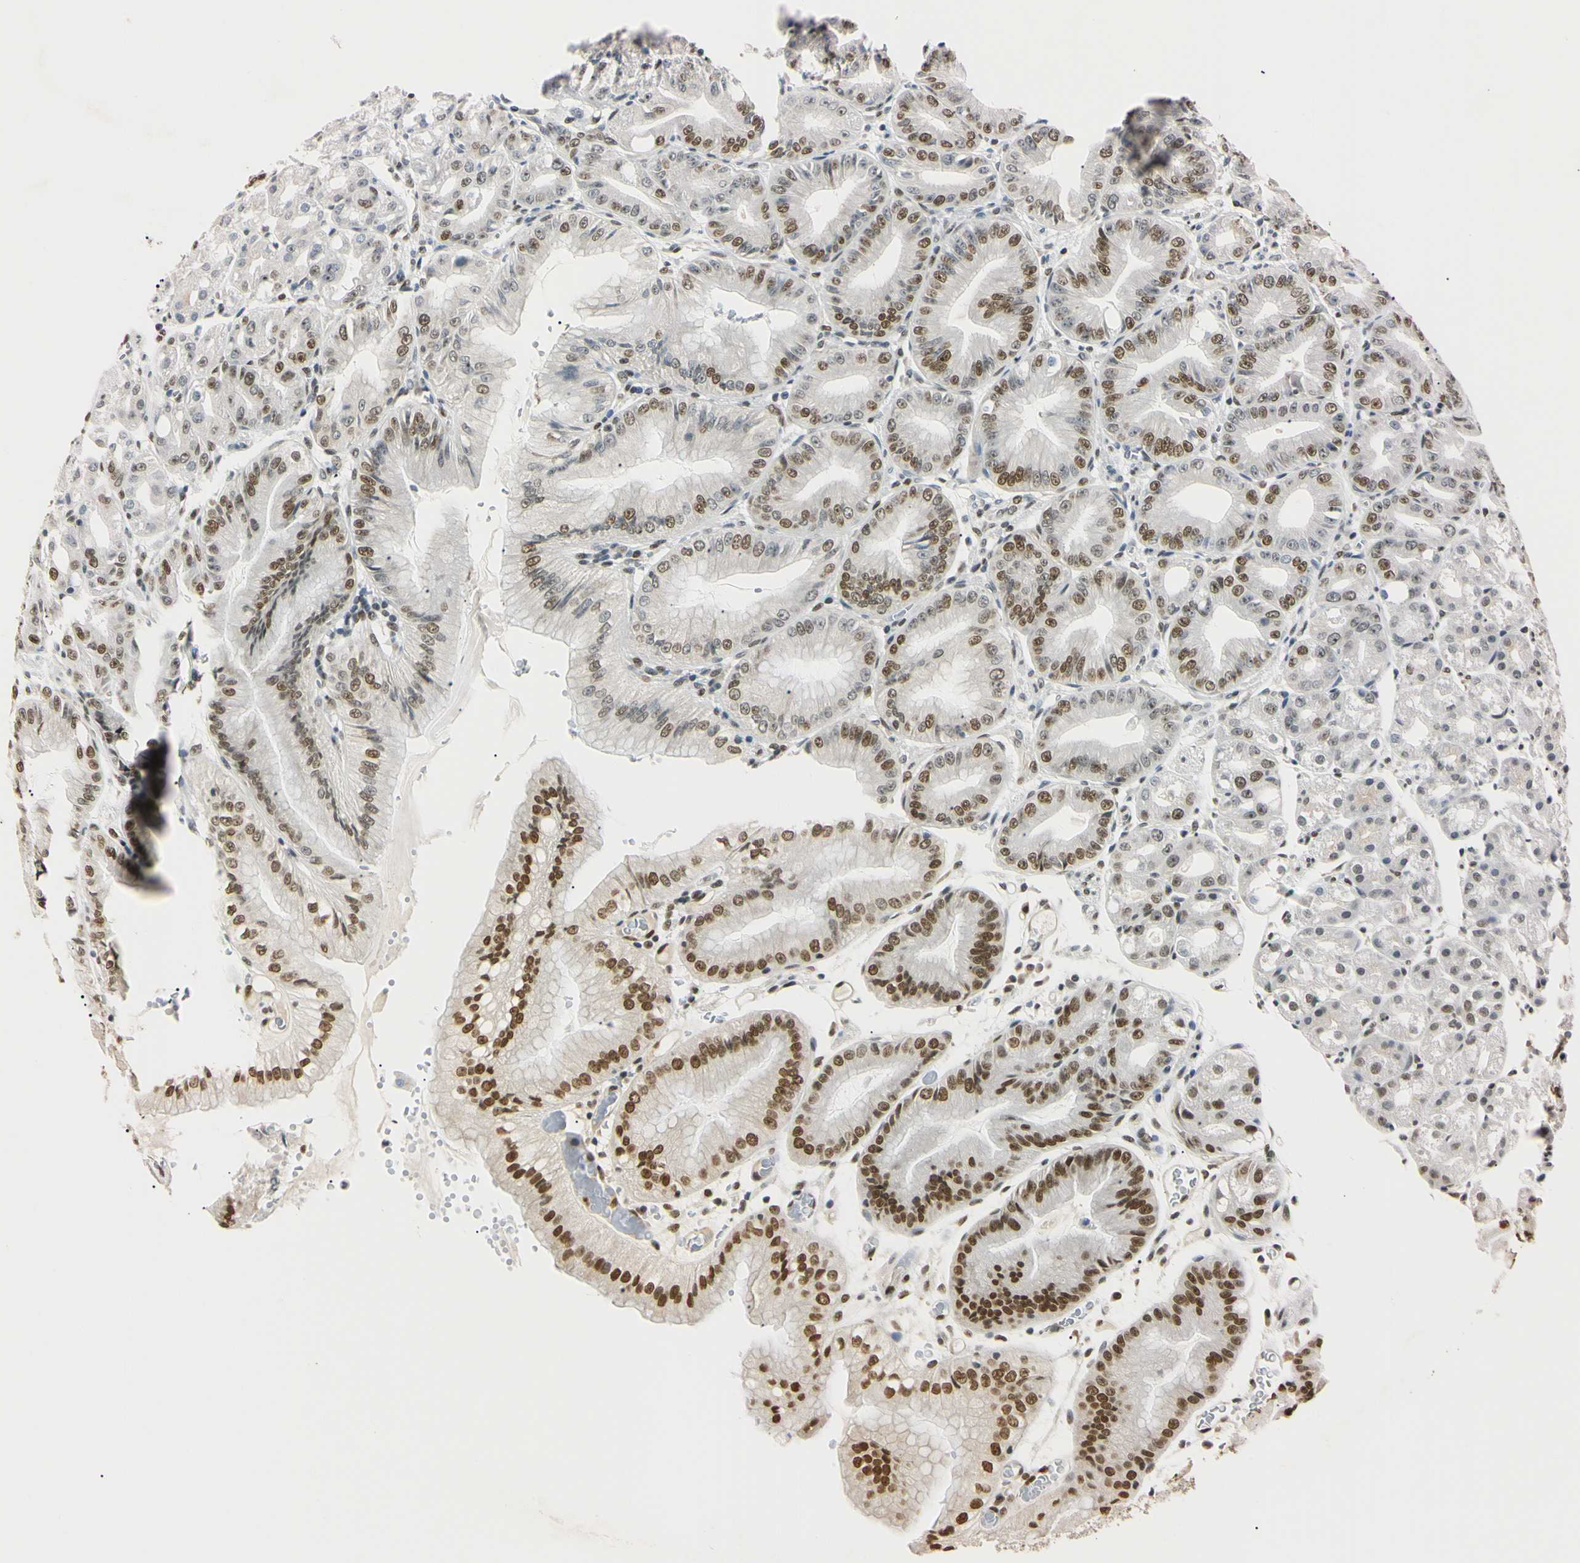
{"staining": {"intensity": "strong", "quantity": ">75%", "location": "nuclear"}, "tissue": "stomach", "cell_type": "Glandular cells", "image_type": "normal", "snomed": [{"axis": "morphology", "description": "Normal tissue, NOS"}, {"axis": "topography", "description": "Stomach, lower"}], "caption": "The immunohistochemical stain shows strong nuclear positivity in glandular cells of normal stomach. (DAB (3,3'-diaminobenzidine) = brown stain, brightfield microscopy at high magnification).", "gene": "SMARCA5", "patient": {"sex": "male", "age": 71}}